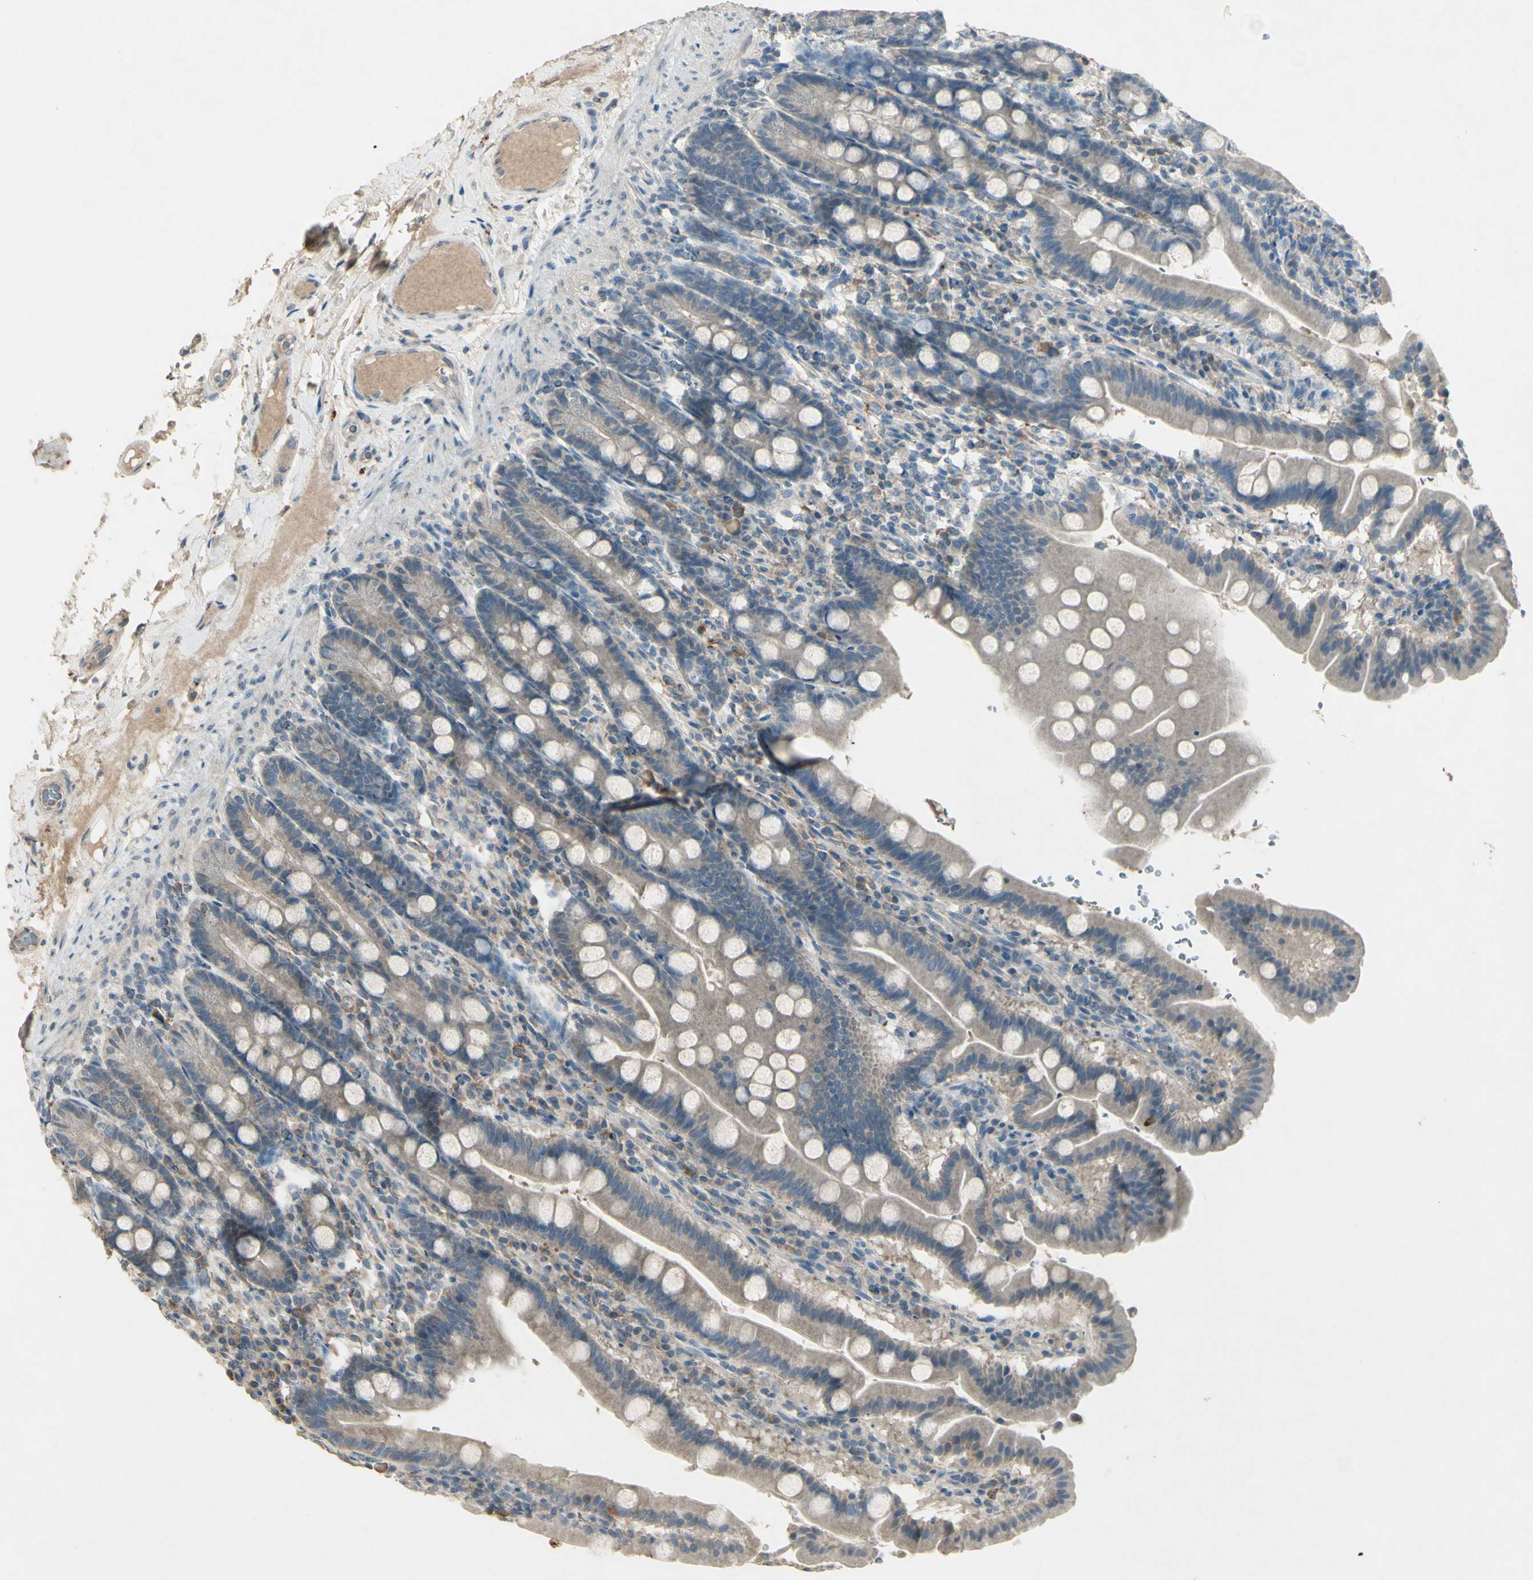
{"staining": {"intensity": "weak", "quantity": ">75%", "location": "cytoplasmic/membranous"}, "tissue": "duodenum", "cell_type": "Glandular cells", "image_type": "normal", "snomed": [{"axis": "morphology", "description": "Normal tissue, NOS"}, {"axis": "topography", "description": "Duodenum"}], "caption": "Glandular cells display weak cytoplasmic/membranous staining in approximately >75% of cells in benign duodenum. Nuclei are stained in blue.", "gene": "TIMM21", "patient": {"sex": "male", "age": 50}}